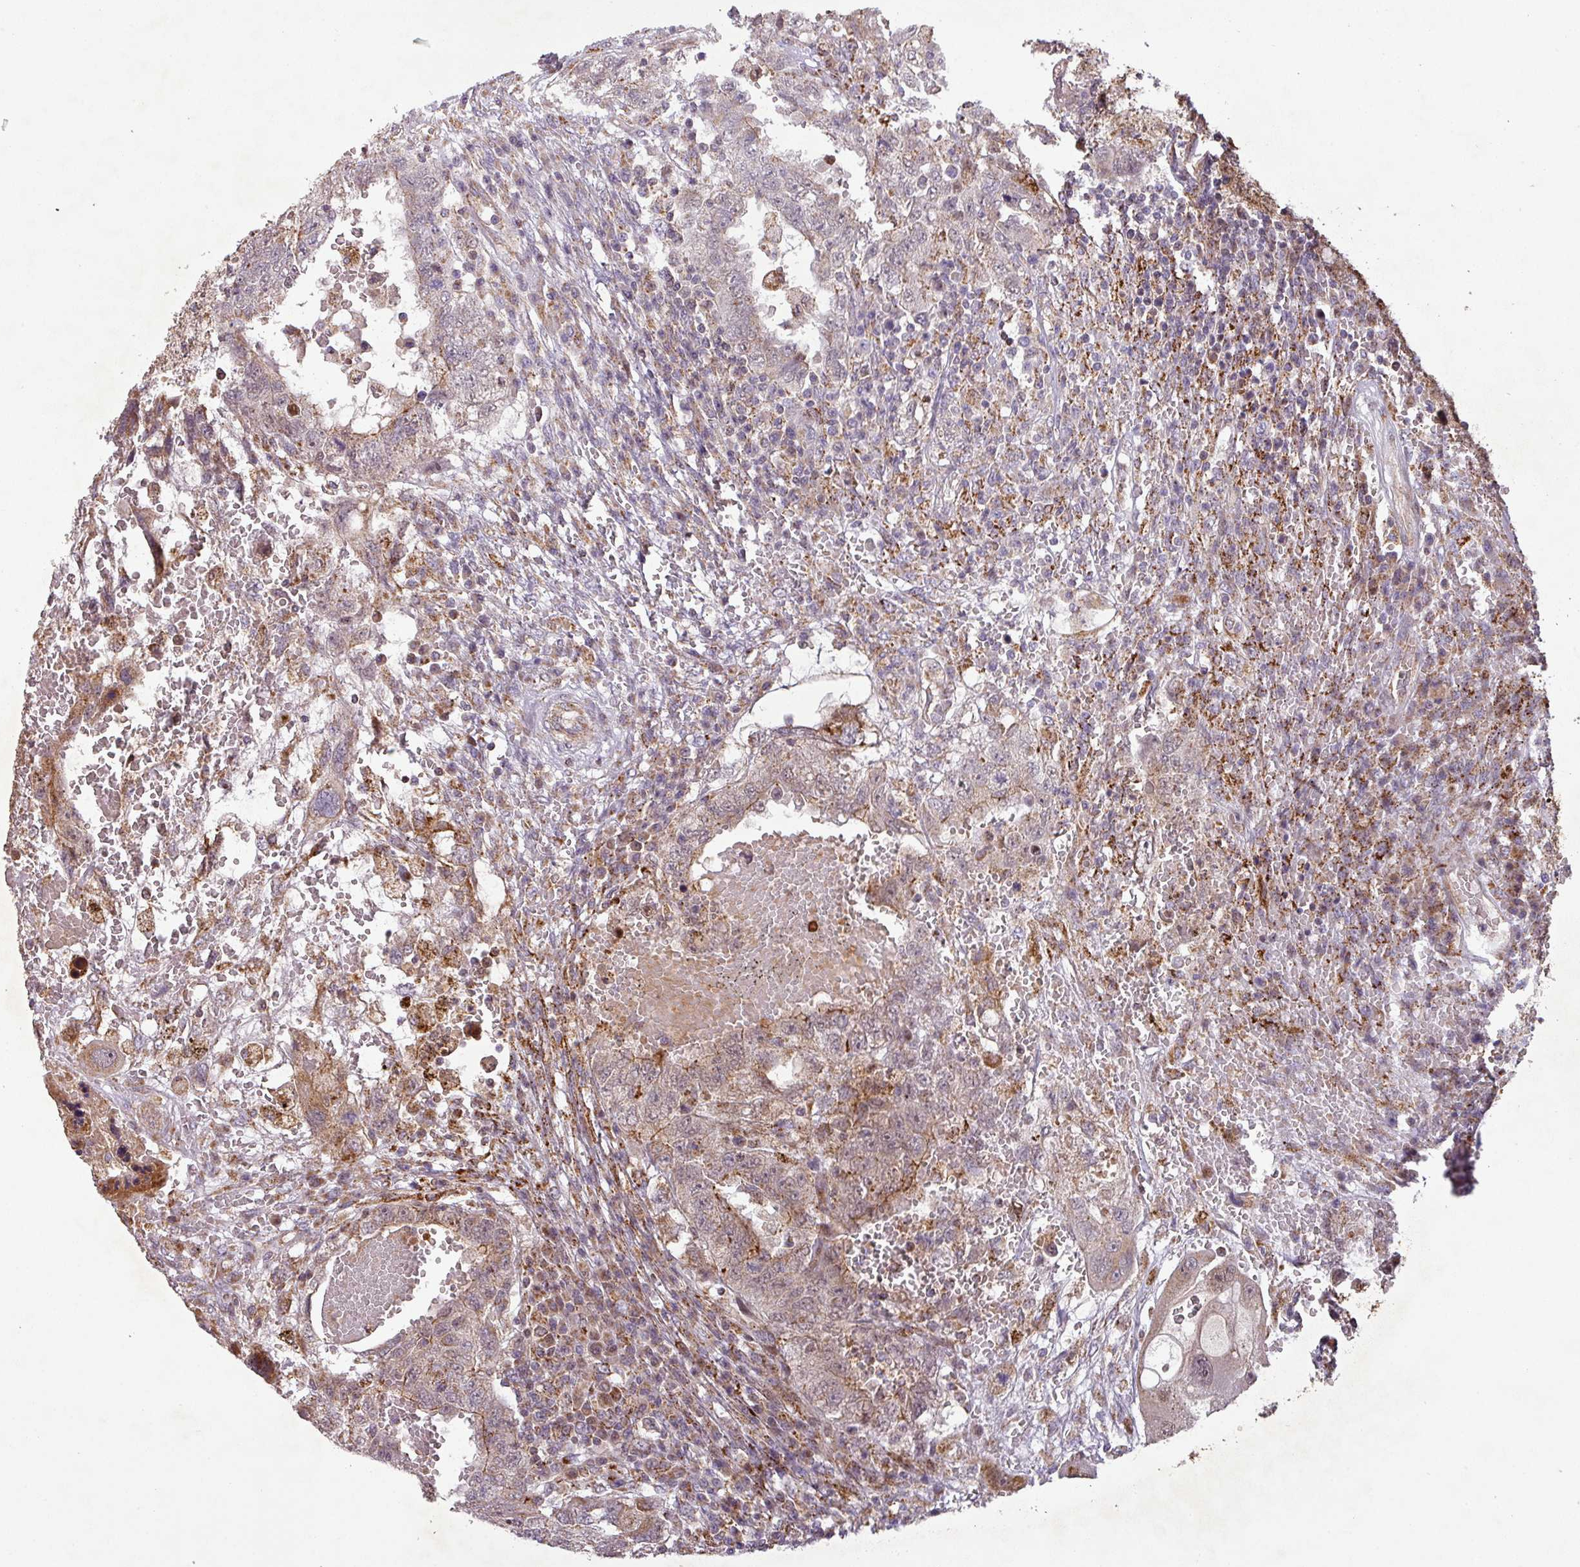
{"staining": {"intensity": "moderate", "quantity": "<25%", "location": "cytoplasmic/membranous"}, "tissue": "testis cancer", "cell_type": "Tumor cells", "image_type": "cancer", "snomed": [{"axis": "morphology", "description": "Carcinoma, Embryonal, NOS"}, {"axis": "topography", "description": "Testis"}], "caption": "The micrograph exhibits immunohistochemical staining of testis cancer (embryonal carcinoma). There is moderate cytoplasmic/membranous positivity is appreciated in approximately <25% of tumor cells.", "gene": "GPD2", "patient": {"sex": "male", "age": 26}}